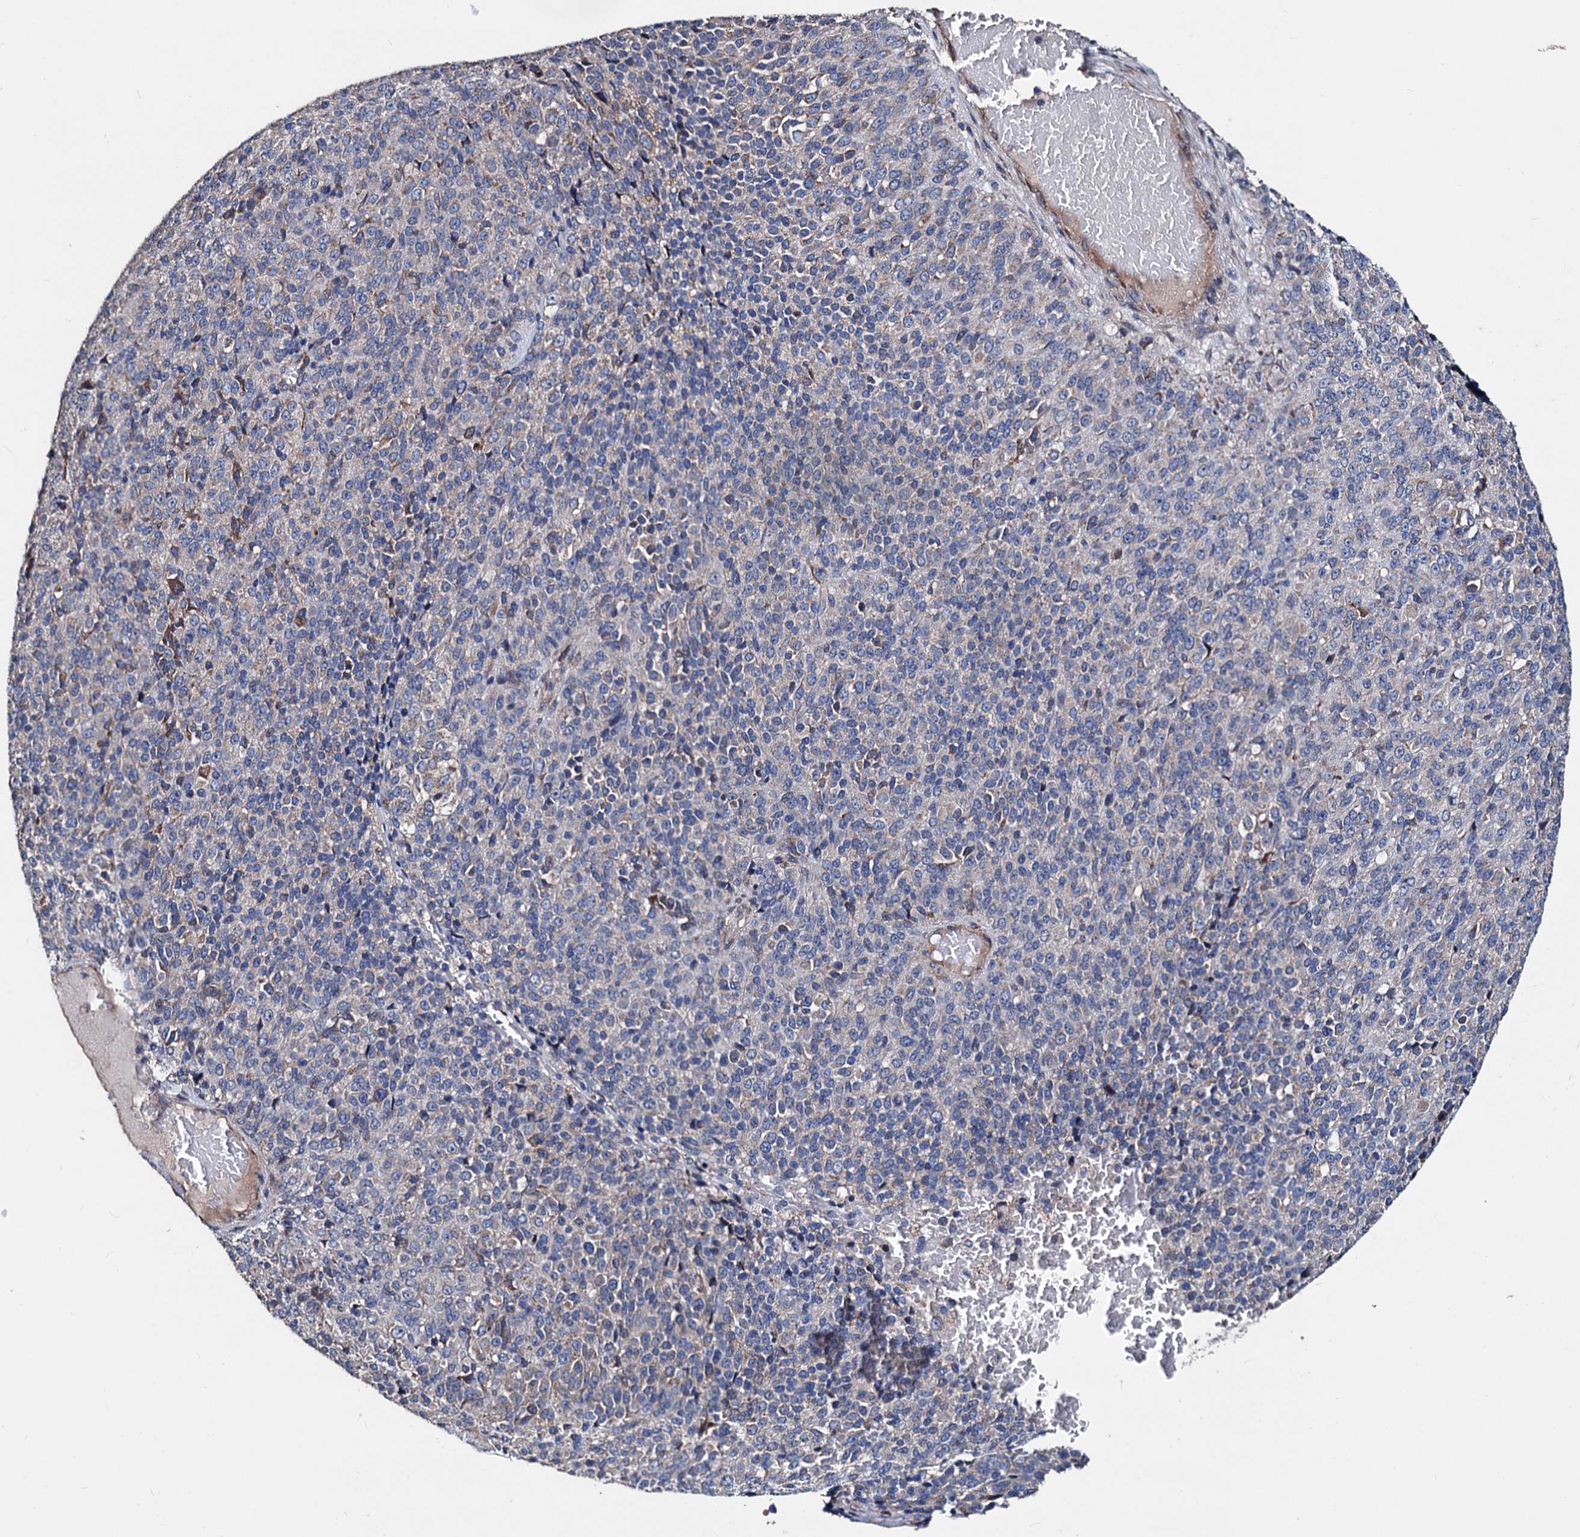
{"staining": {"intensity": "negative", "quantity": "none", "location": "none"}, "tissue": "melanoma", "cell_type": "Tumor cells", "image_type": "cancer", "snomed": [{"axis": "morphology", "description": "Malignant melanoma, Metastatic site"}, {"axis": "topography", "description": "Brain"}], "caption": "This histopathology image is of melanoma stained with immunohistochemistry (IHC) to label a protein in brown with the nuclei are counter-stained blue. There is no staining in tumor cells. The staining was performed using DAB to visualize the protein expression in brown, while the nuclei were stained in blue with hematoxylin (Magnification: 20x).", "gene": "AKAP11", "patient": {"sex": "female", "age": 56}}